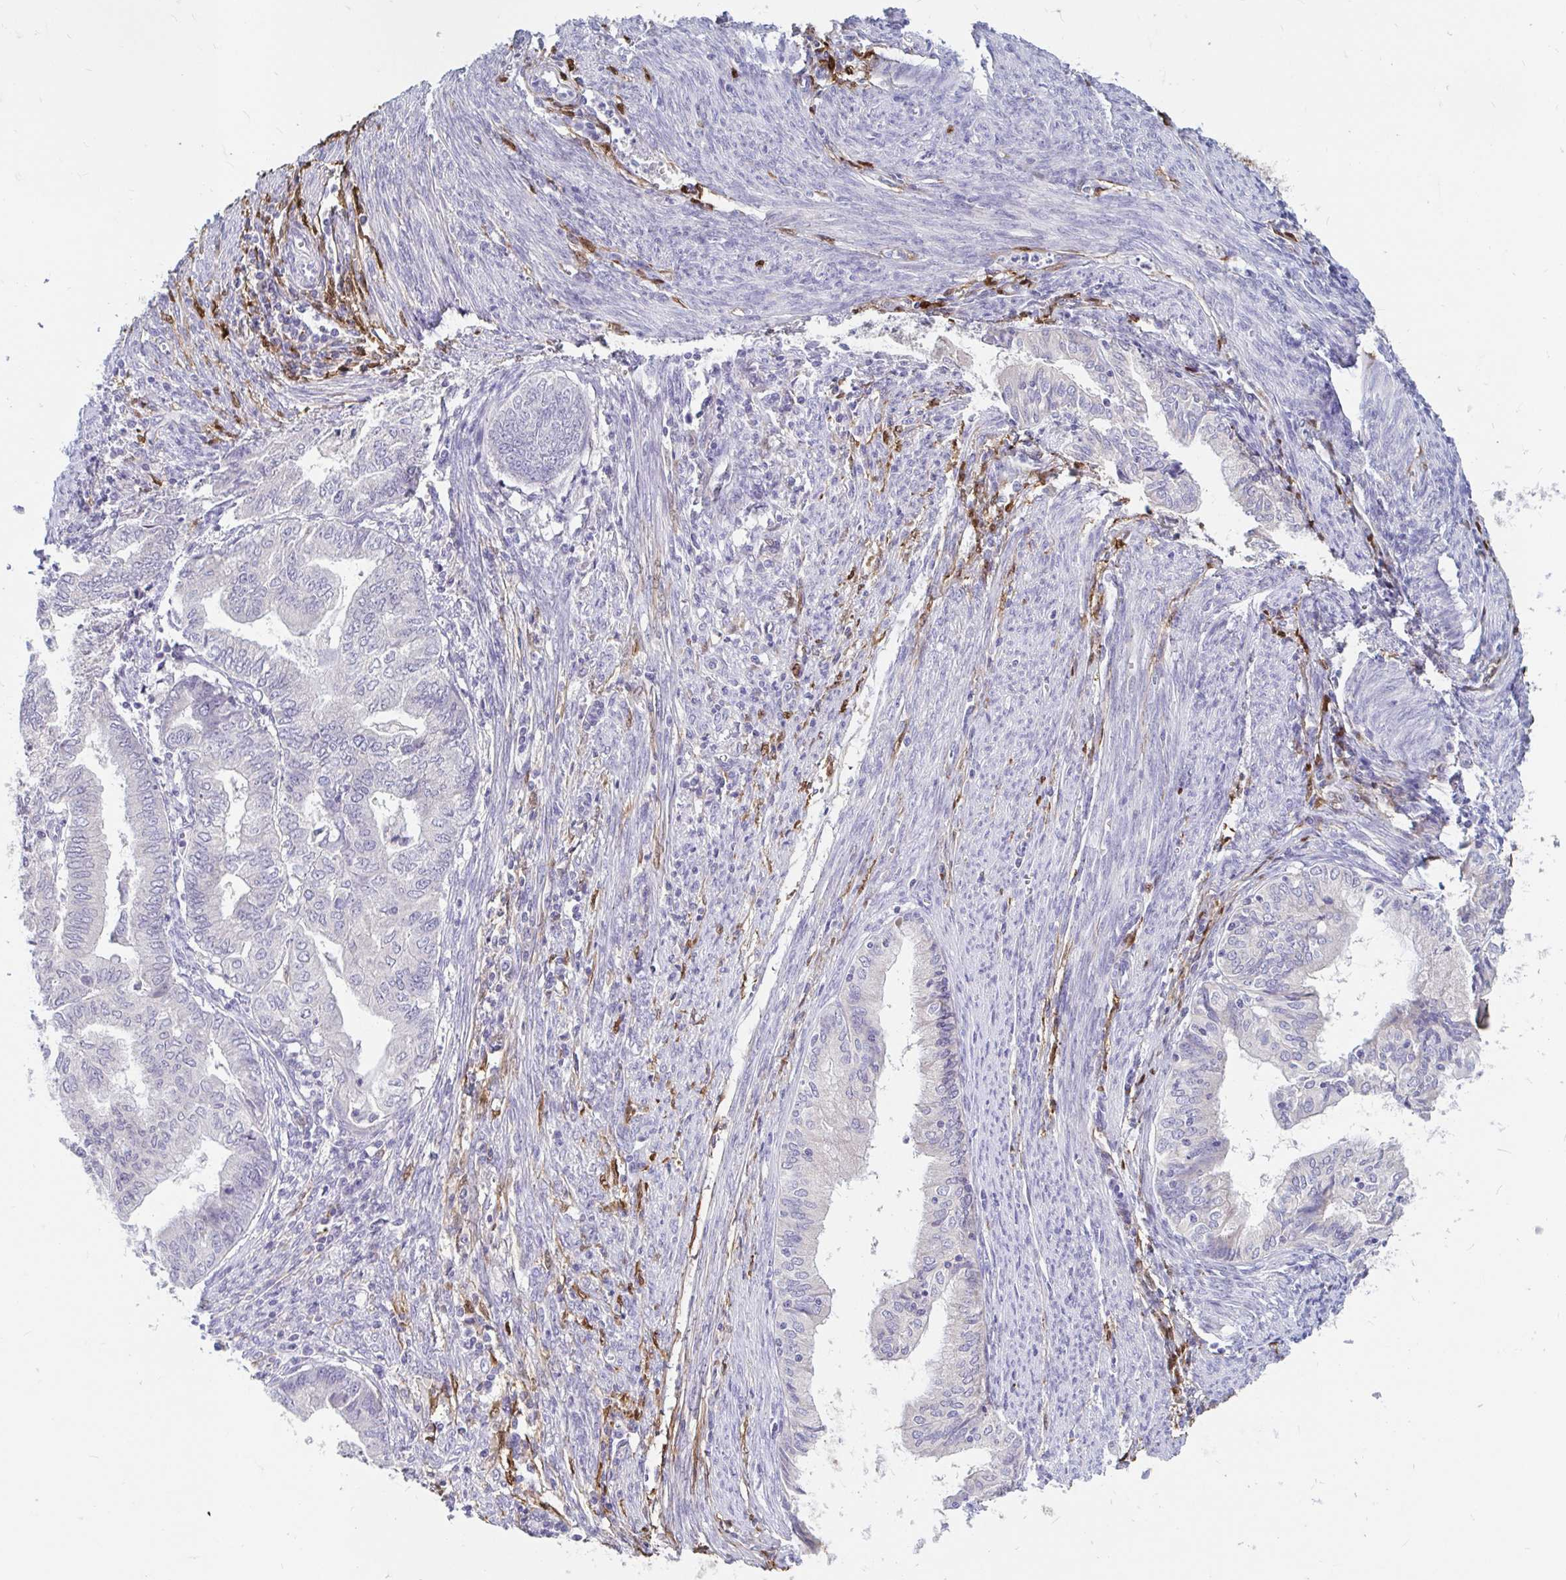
{"staining": {"intensity": "negative", "quantity": "none", "location": "none"}, "tissue": "endometrial cancer", "cell_type": "Tumor cells", "image_type": "cancer", "snomed": [{"axis": "morphology", "description": "Adenocarcinoma, NOS"}, {"axis": "topography", "description": "Endometrium"}], "caption": "This is a image of IHC staining of adenocarcinoma (endometrial), which shows no staining in tumor cells.", "gene": "ADH1A", "patient": {"sex": "female", "age": 79}}